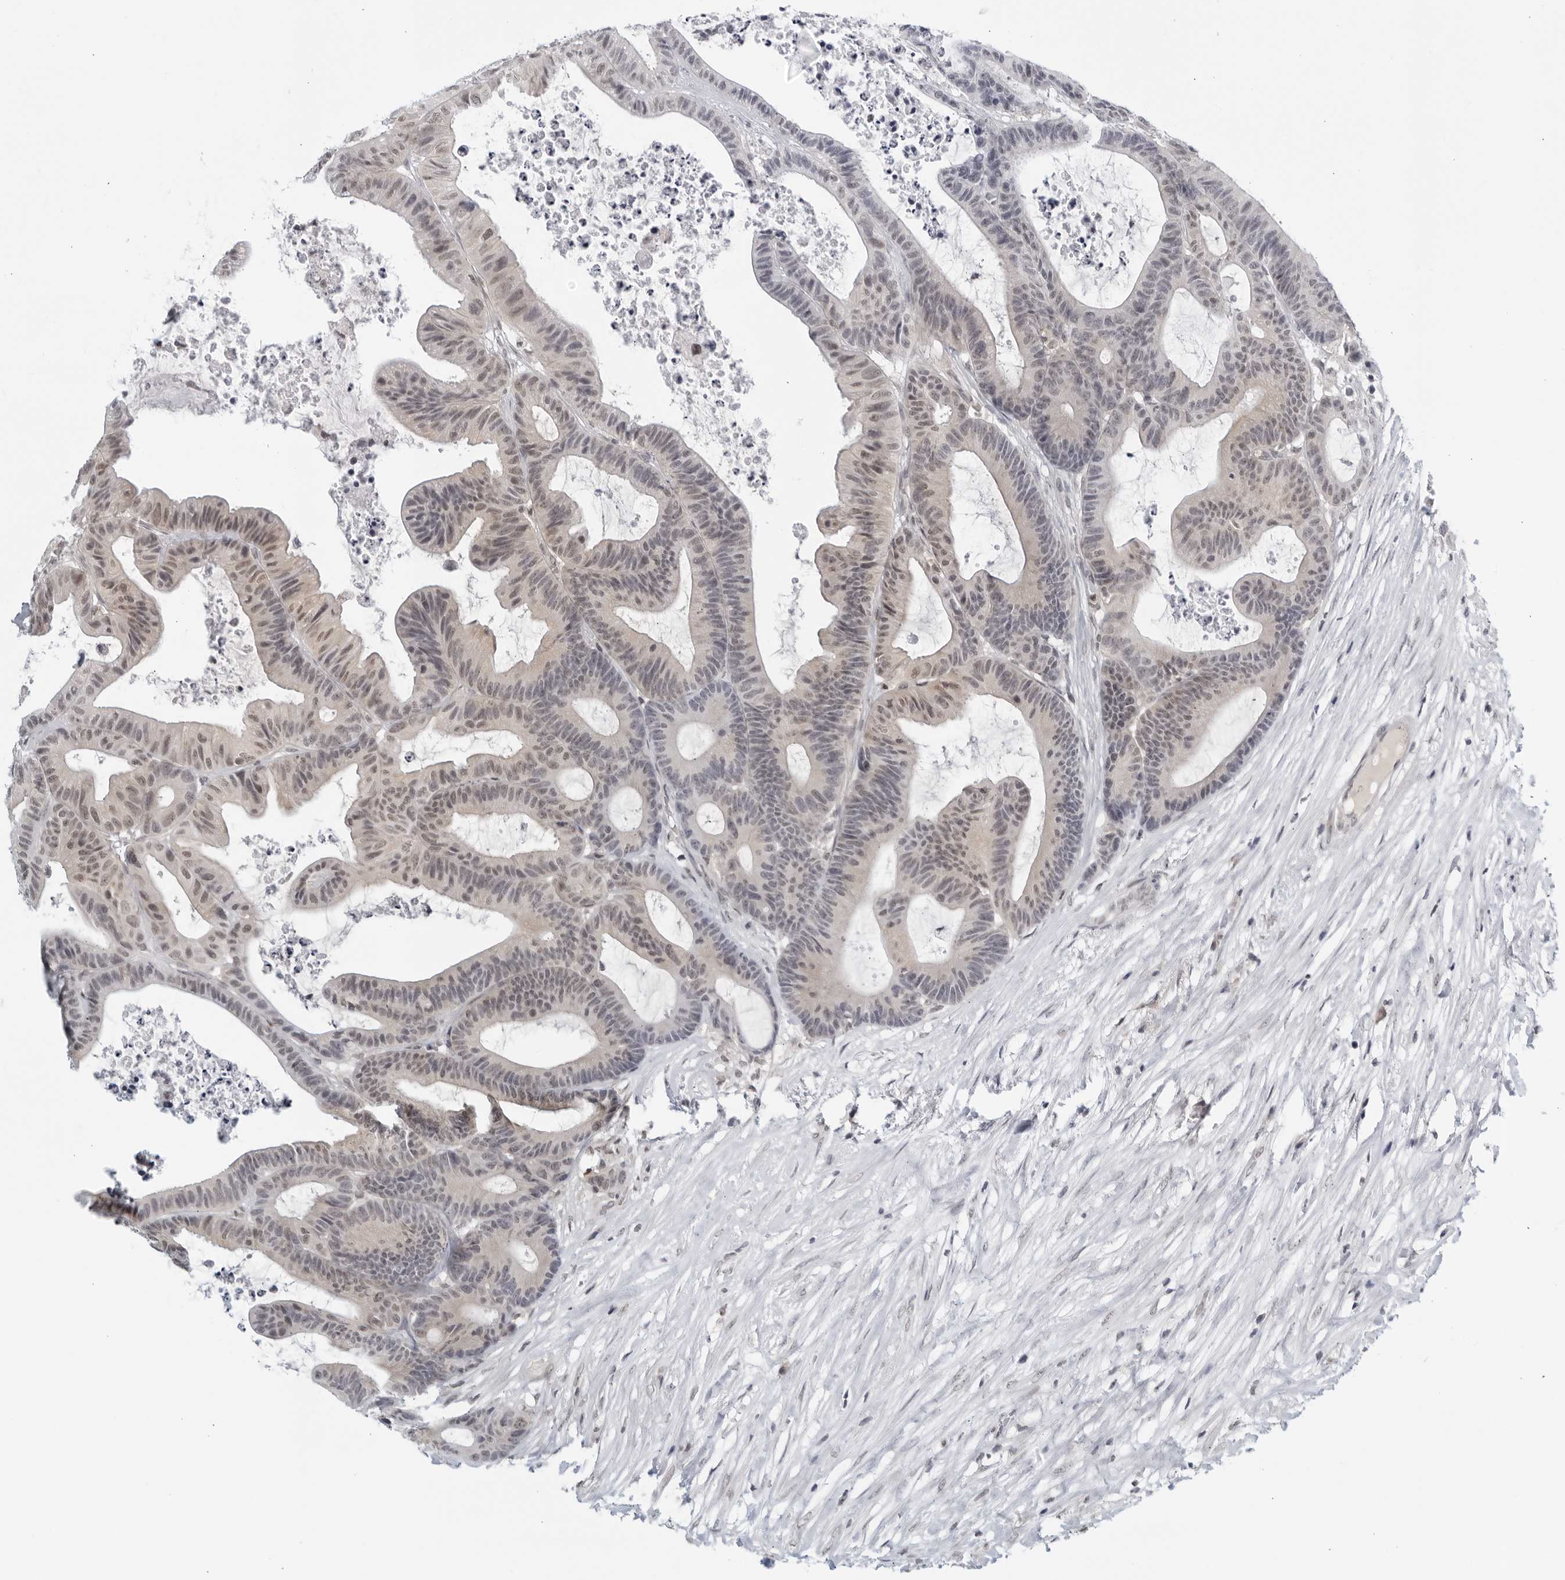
{"staining": {"intensity": "weak", "quantity": "25%-75%", "location": "nuclear"}, "tissue": "colorectal cancer", "cell_type": "Tumor cells", "image_type": "cancer", "snomed": [{"axis": "morphology", "description": "Adenocarcinoma, NOS"}, {"axis": "topography", "description": "Colon"}], "caption": "Protein staining of colorectal adenocarcinoma tissue reveals weak nuclear positivity in about 25%-75% of tumor cells. (DAB = brown stain, brightfield microscopy at high magnification).", "gene": "CC2D1B", "patient": {"sex": "female", "age": 84}}